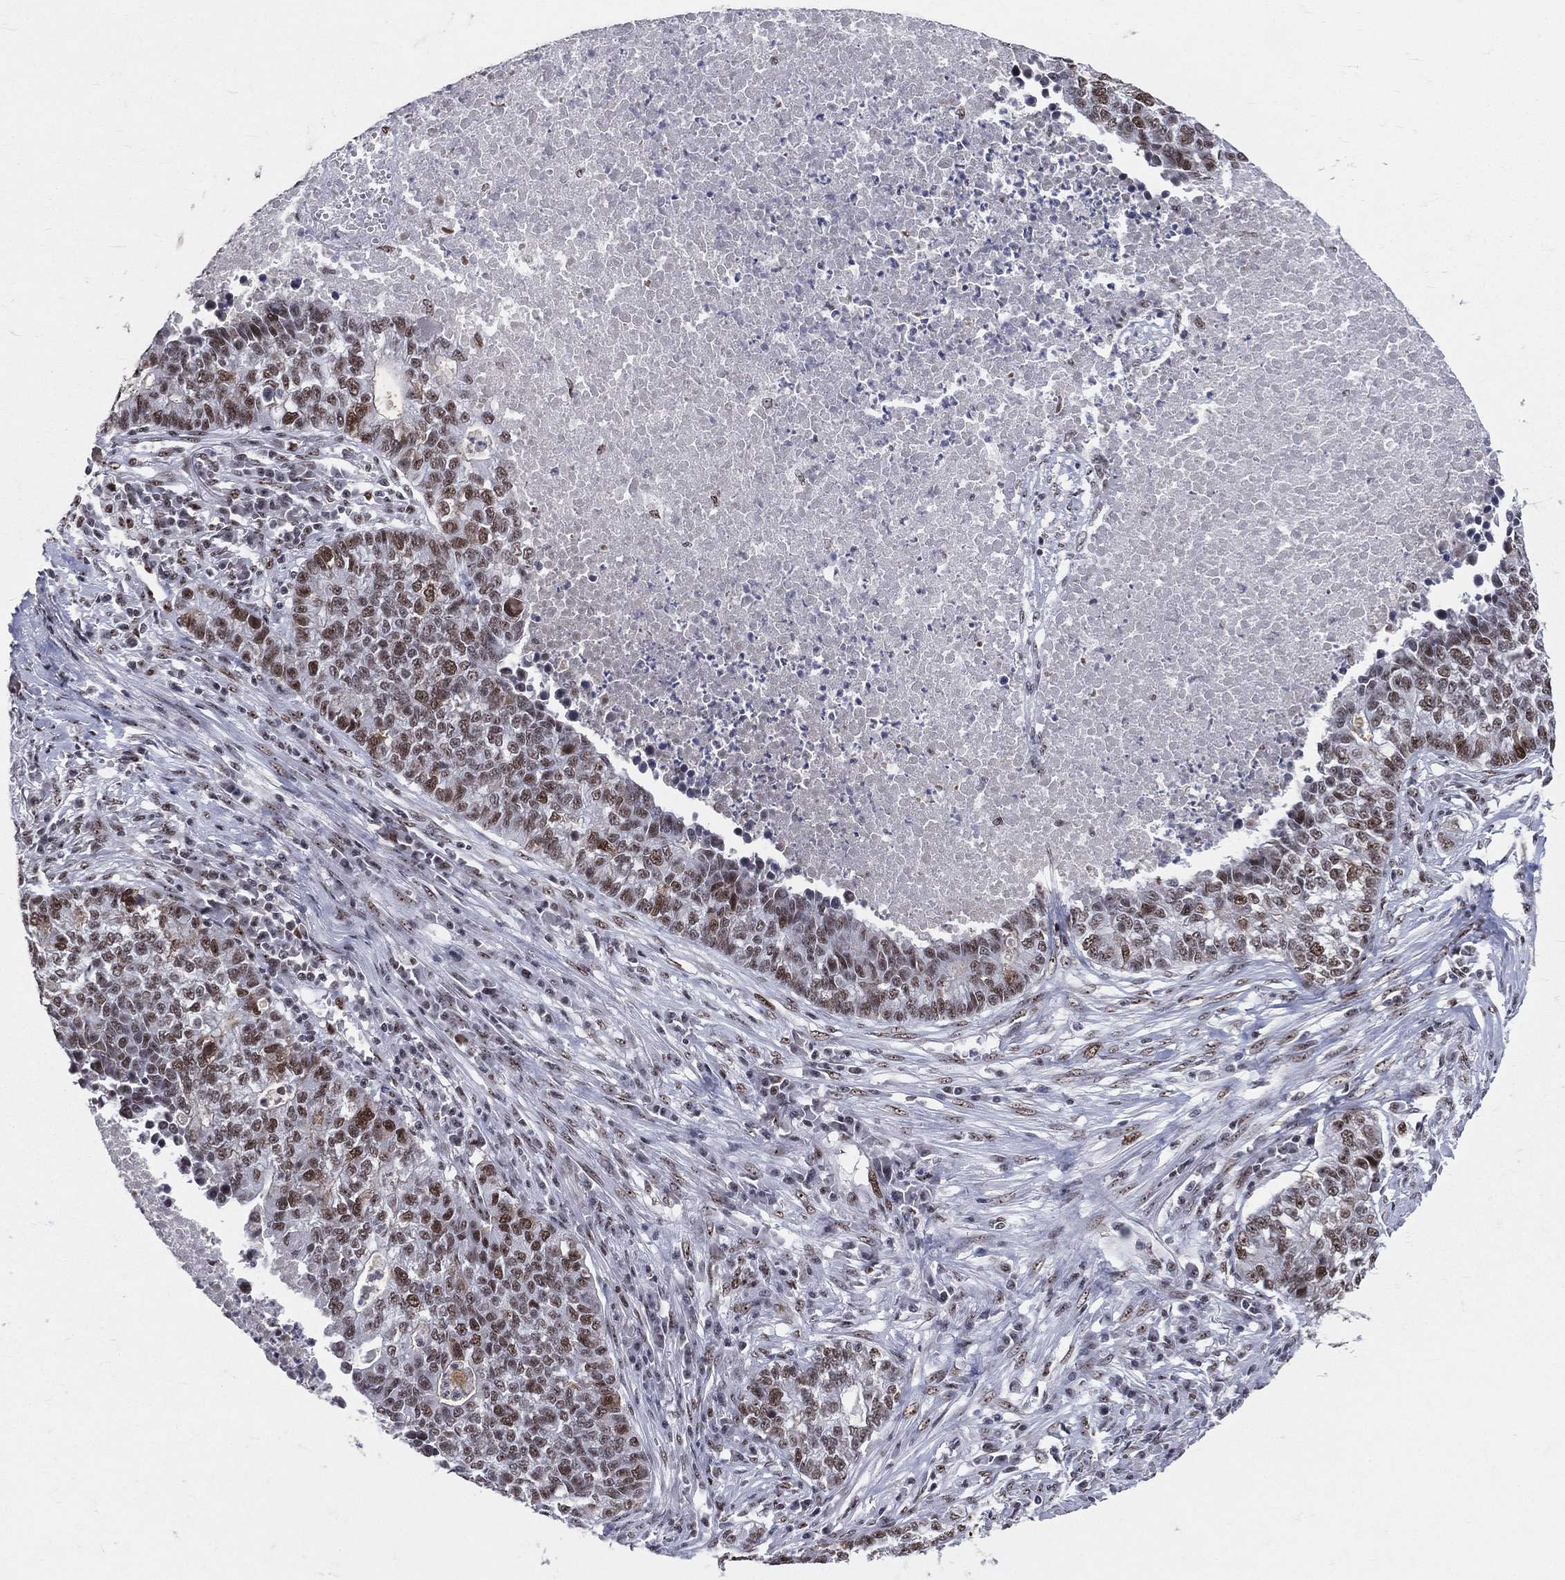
{"staining": {"intensity": "moderate", "quantity": "25%-75%", "location": "nuclear"}, "tissue": "lung cancer", "cell_type": "Tumor cells", "image_type": "cancer", "snomed": [{"axis": "morphology", "description": "Adenocarcinoma, NOS"}, {"axis": "topography", "description": "Lung"}], "caption": "Protein staining reveals moderate nuclear positivity in about 25%-75% of tumor cells in lung cancer (adenocarcinoma).", "gene": "CDK7", "patient": {"sex": "male", "age": 57}}